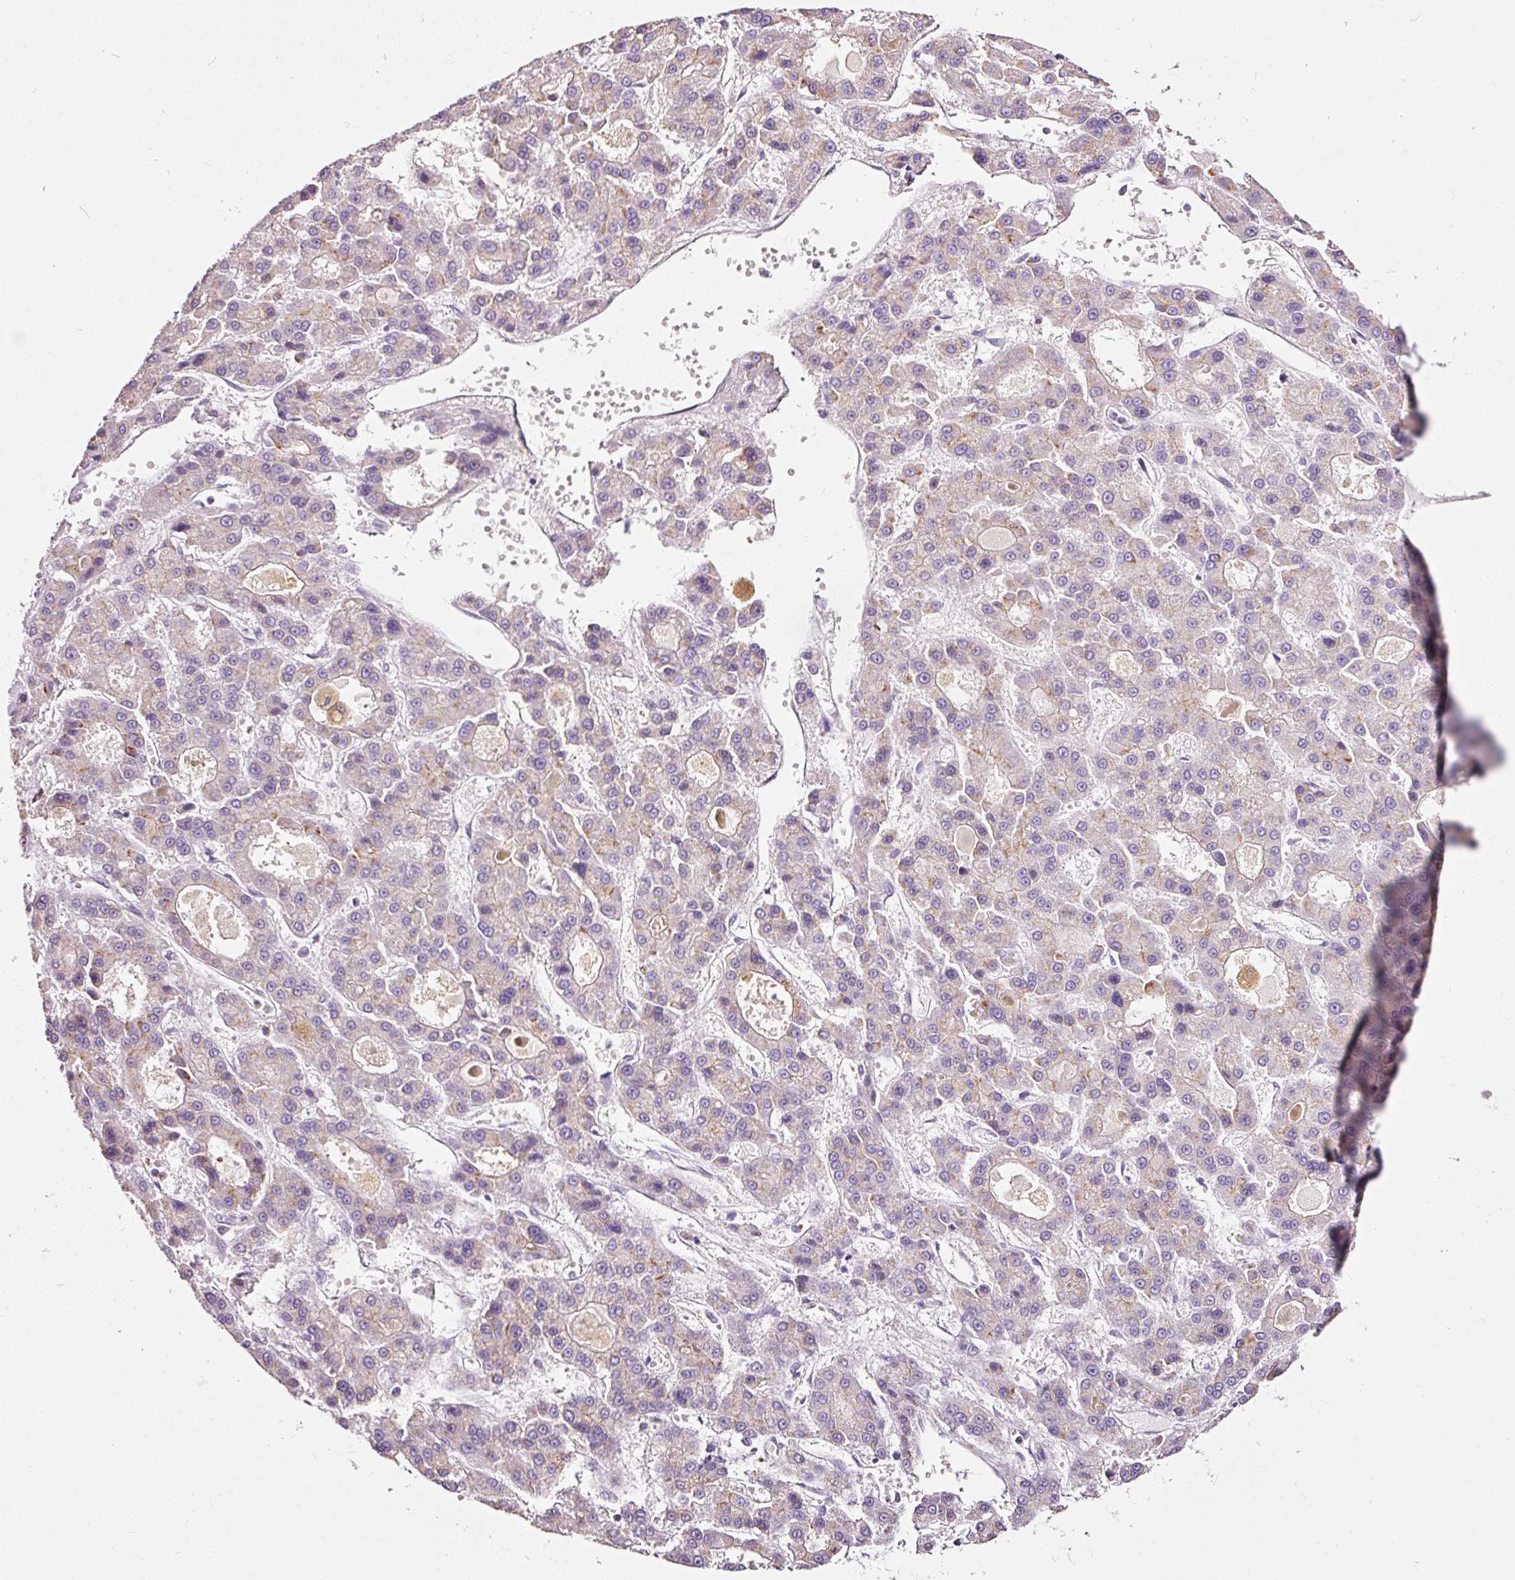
{"staining": {"intensity": "weak", "quantity": "<25%", "location": "cytoplasmic/membranous"}, "tissue": "liver cancer", "cell_type": "Tumor cells", "image_type": "cancer", "snomed": [{"axis": "morphology", "description": "Carcinoma, Hepatocellular, NOS"}, {"axis": "topography", "description": "Liver"}], "caption": "DAB (3,3'-diaminobenzidine) immunohistochemical staining of human hepatocellular carcinoma (liver) reveals no significant expression in tumor cells.", "gene": "CYB561A3", "patient": {"sex": "male", "age": 70}}